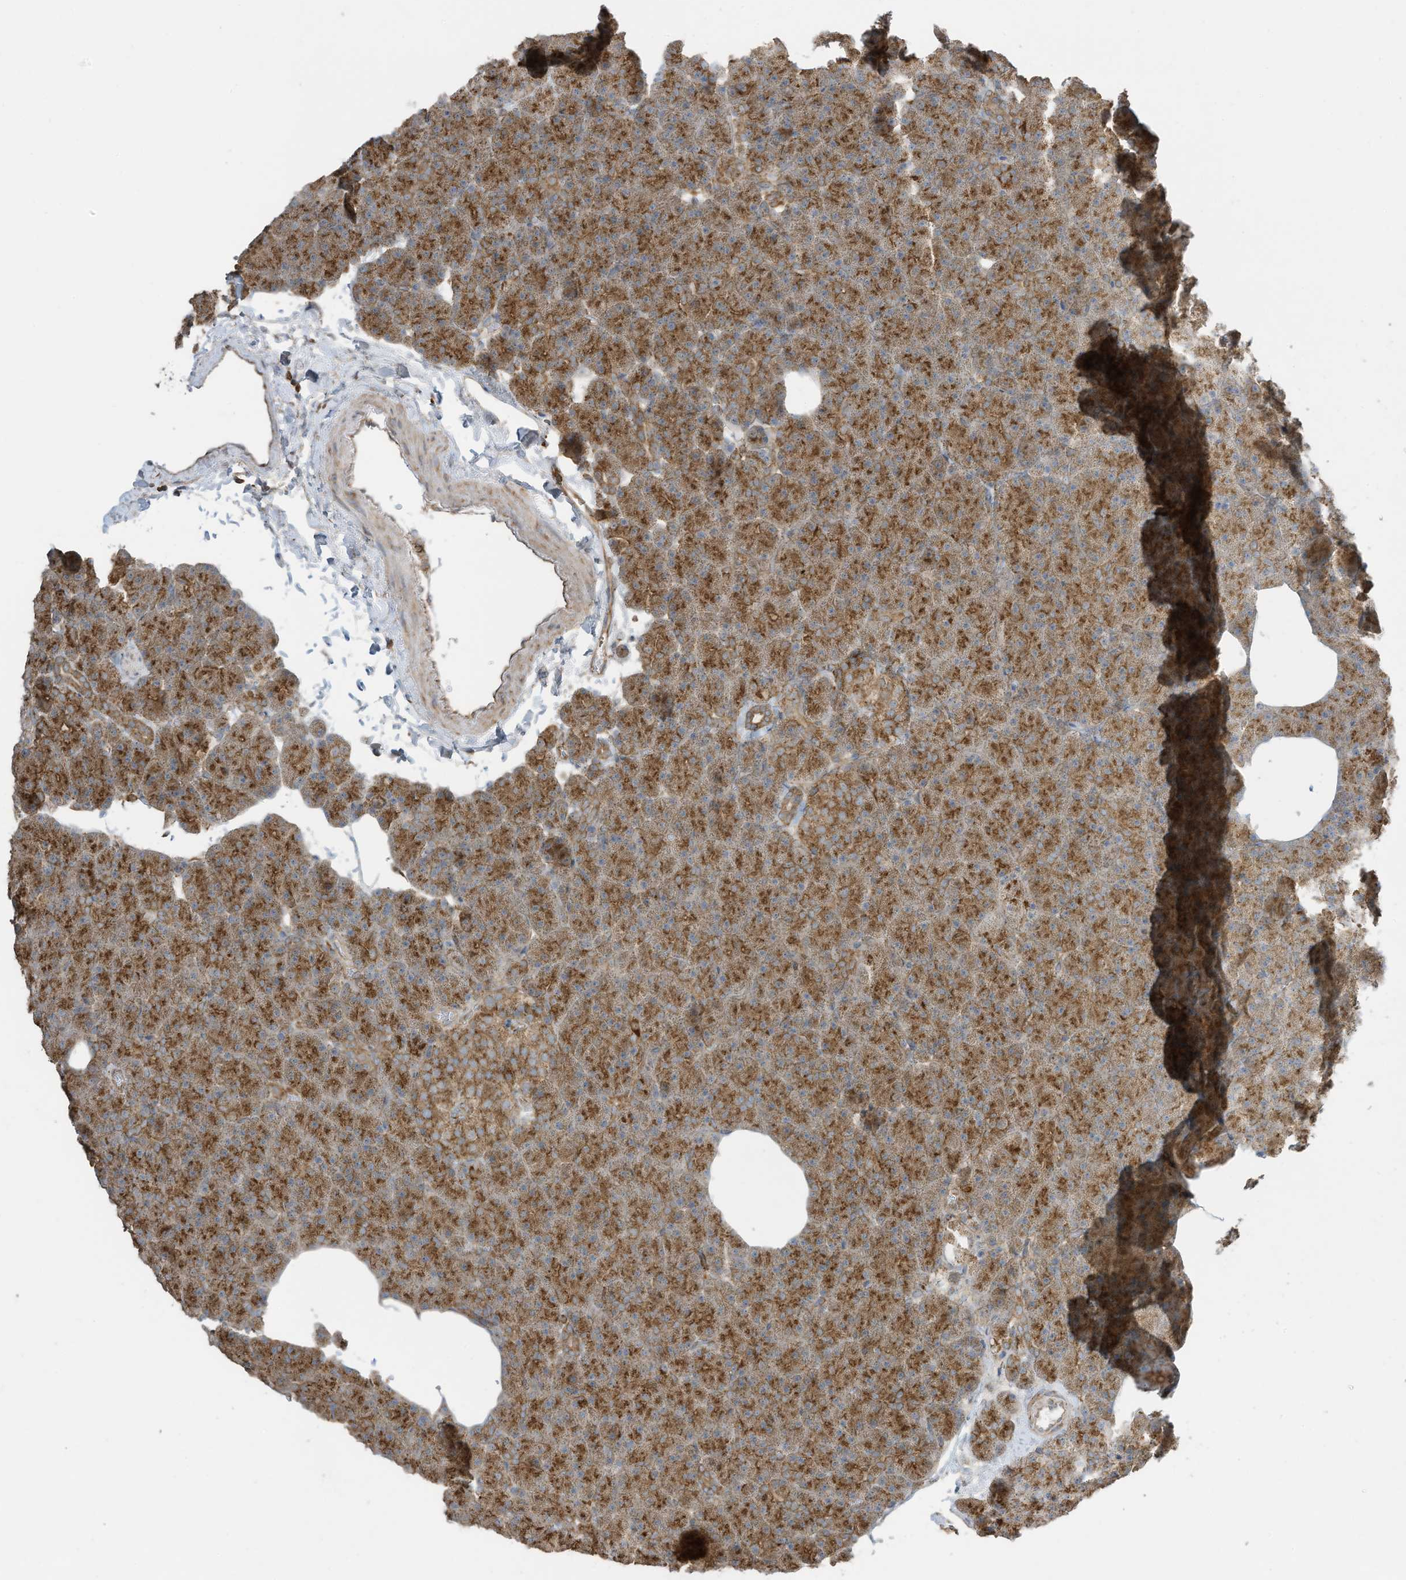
{"staining": {"intensity": "moderate", "quantity": ">75%", "location": "cytoplasmic/membranous"}, "tissue": "pancreas", "cell_type": "Exocrine glandular cells", "image_type": "normal", "snomed": [{"axis": "morphology", "description": "Normal tissue, NOS"}, {"axis": "morphology", "description": "Carcinoid, malignant, NOS"}, {"axis": "topography", "description": "Pancreas"}], "caption": "Immunohistochemical staining of benign human pancreas exhibits medium levels of moderate cytoplasmic/membranous staining in about >75% of exocrine glandular cells. Immunohistochemistry (ihc) stains the protein of interest in brown and the nuclei are stained blue.", "gene": "CGAS", "patient": {"sex": "female", "age": 35}}